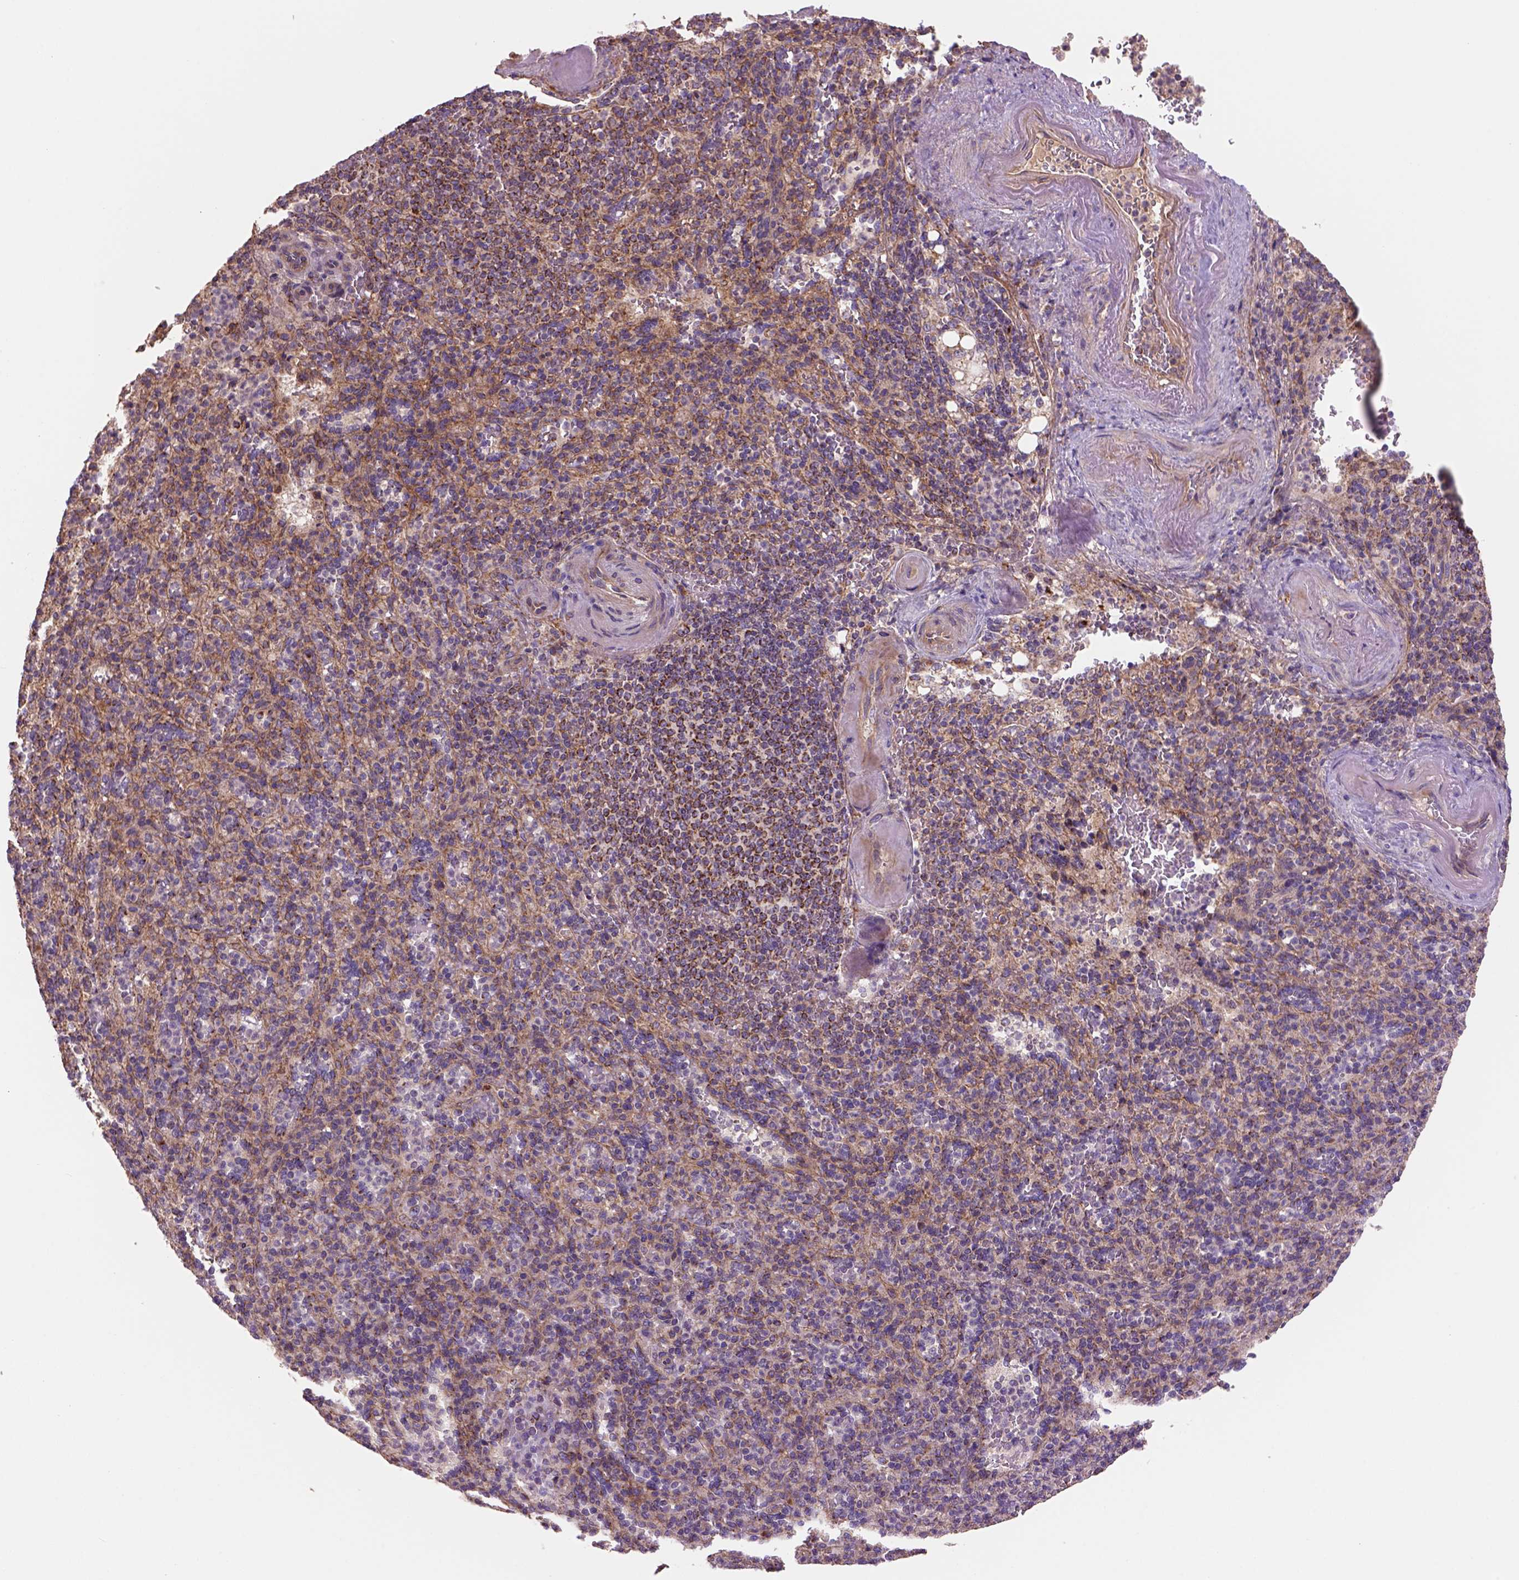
{"staining": {"intensity": "moderate", "quantity": "25%-75%", "location": "cytoplasmic/membranous"}, "tissue": "spleen", "cell_type": "Cells in red pulp", "image_type": "normal", "snomed": [{"axis": "morphology", "description": "Normal tissue, NOS"}, {"axis": "topography", "description": "Spleen"}], "caption": "IHC (DAB (3,3'-diaminobenzidine)) staining of unremarkable spleen demonstrates moderate cytoplasmic/membranous protein positivity in about 25%-75% of cells in red pulp.", "gene": "WARS2", "patient": {"sex": "female", "age": 74}}